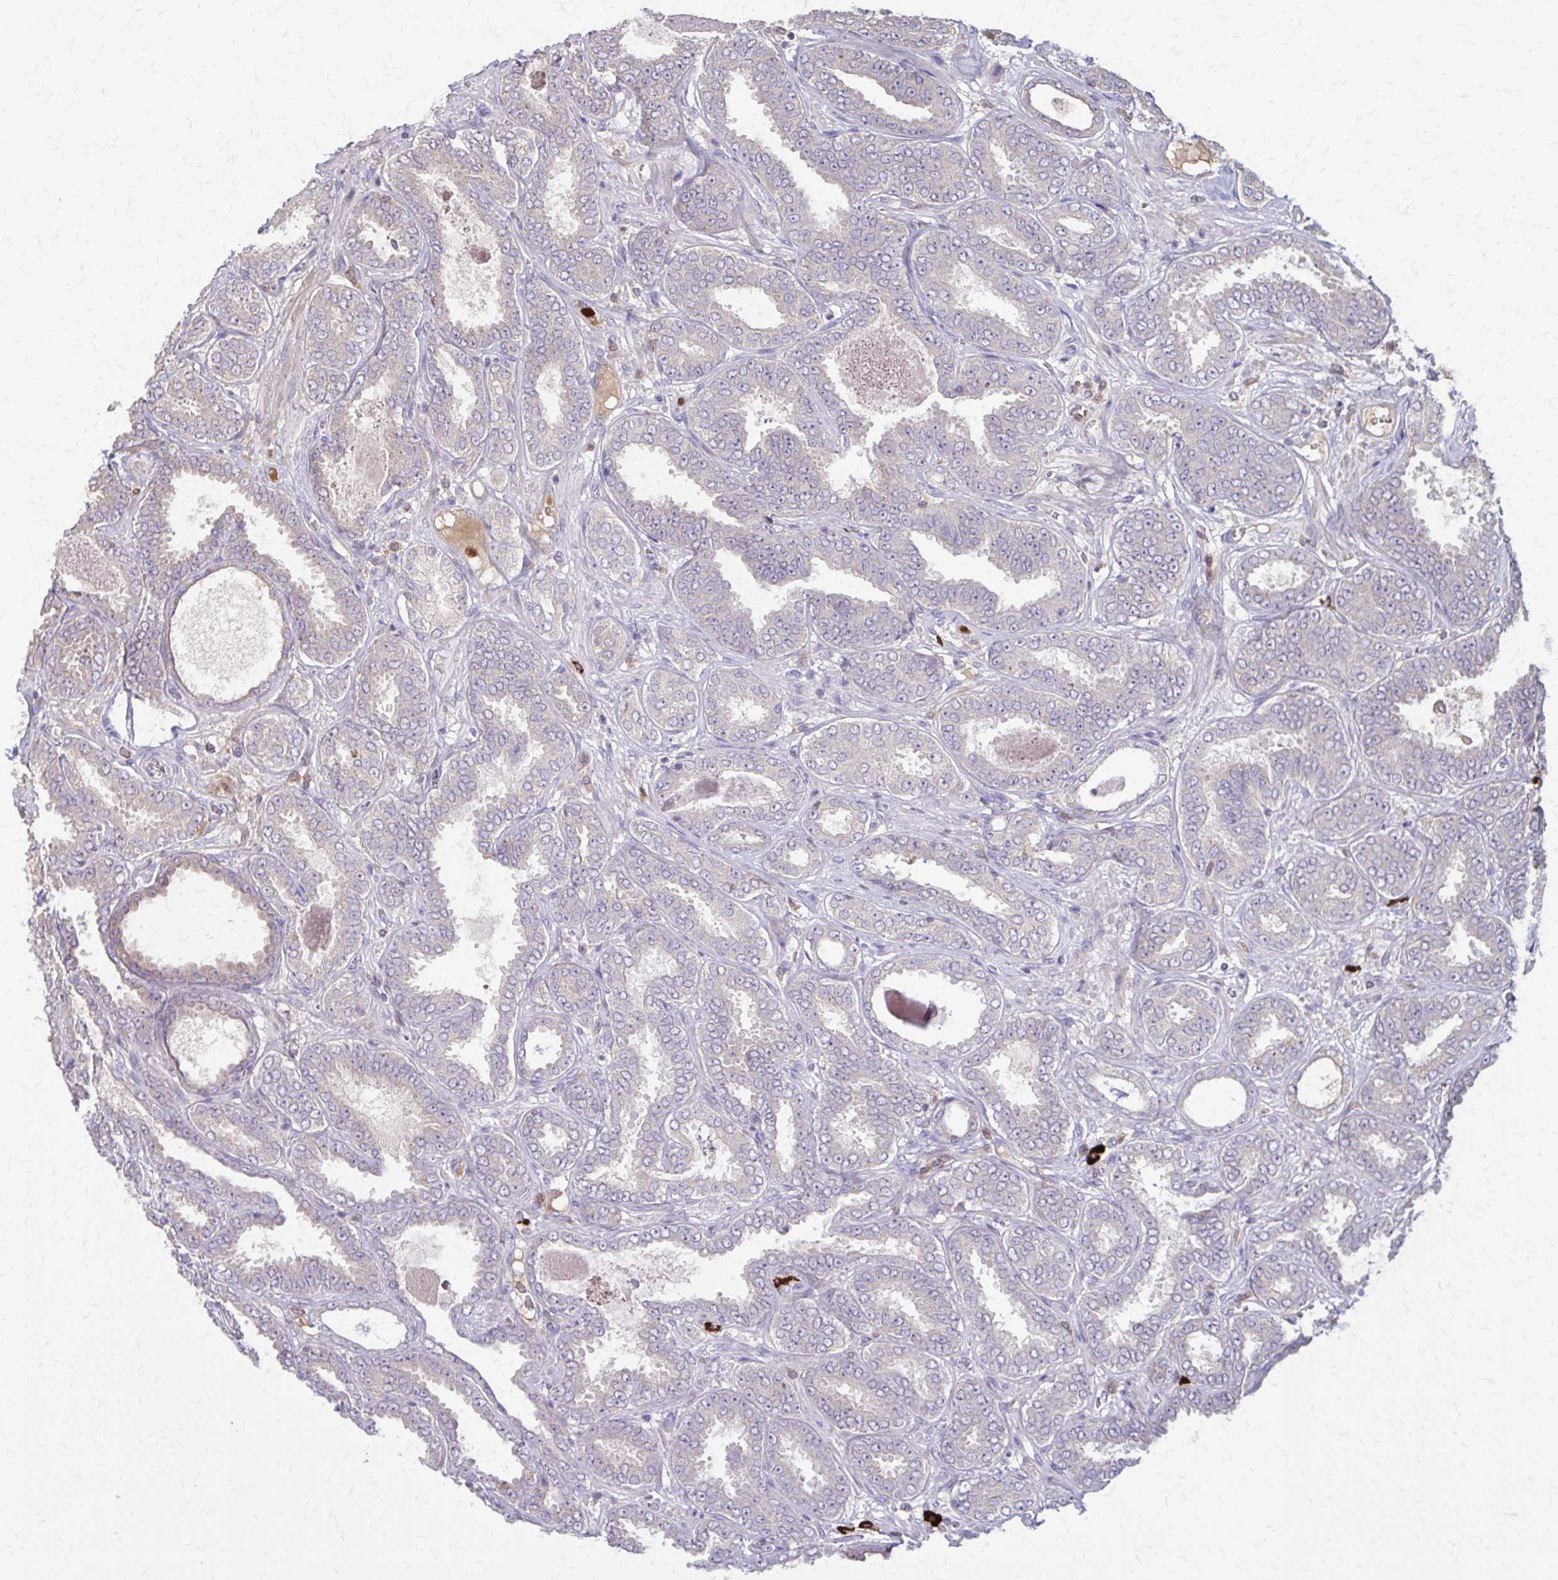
{"staining": {"intensity": "negative", "quantity": "none", "location": "none"}, "tissue": "prostate cancer", "cell_type": "Tumor cells", "image_type": "cancer", "snomed": [{"axis": "morphology", "description": "Adenocarcinoma, High grade"}, {"axis": "topography", "description": "Prostate"}], "caption": "Immunohistochemical staining of prostate cancer shows no significant staining in tumor cells.", "gene": "NRBF2", "patient": {"sex": "male", "age": 72}}